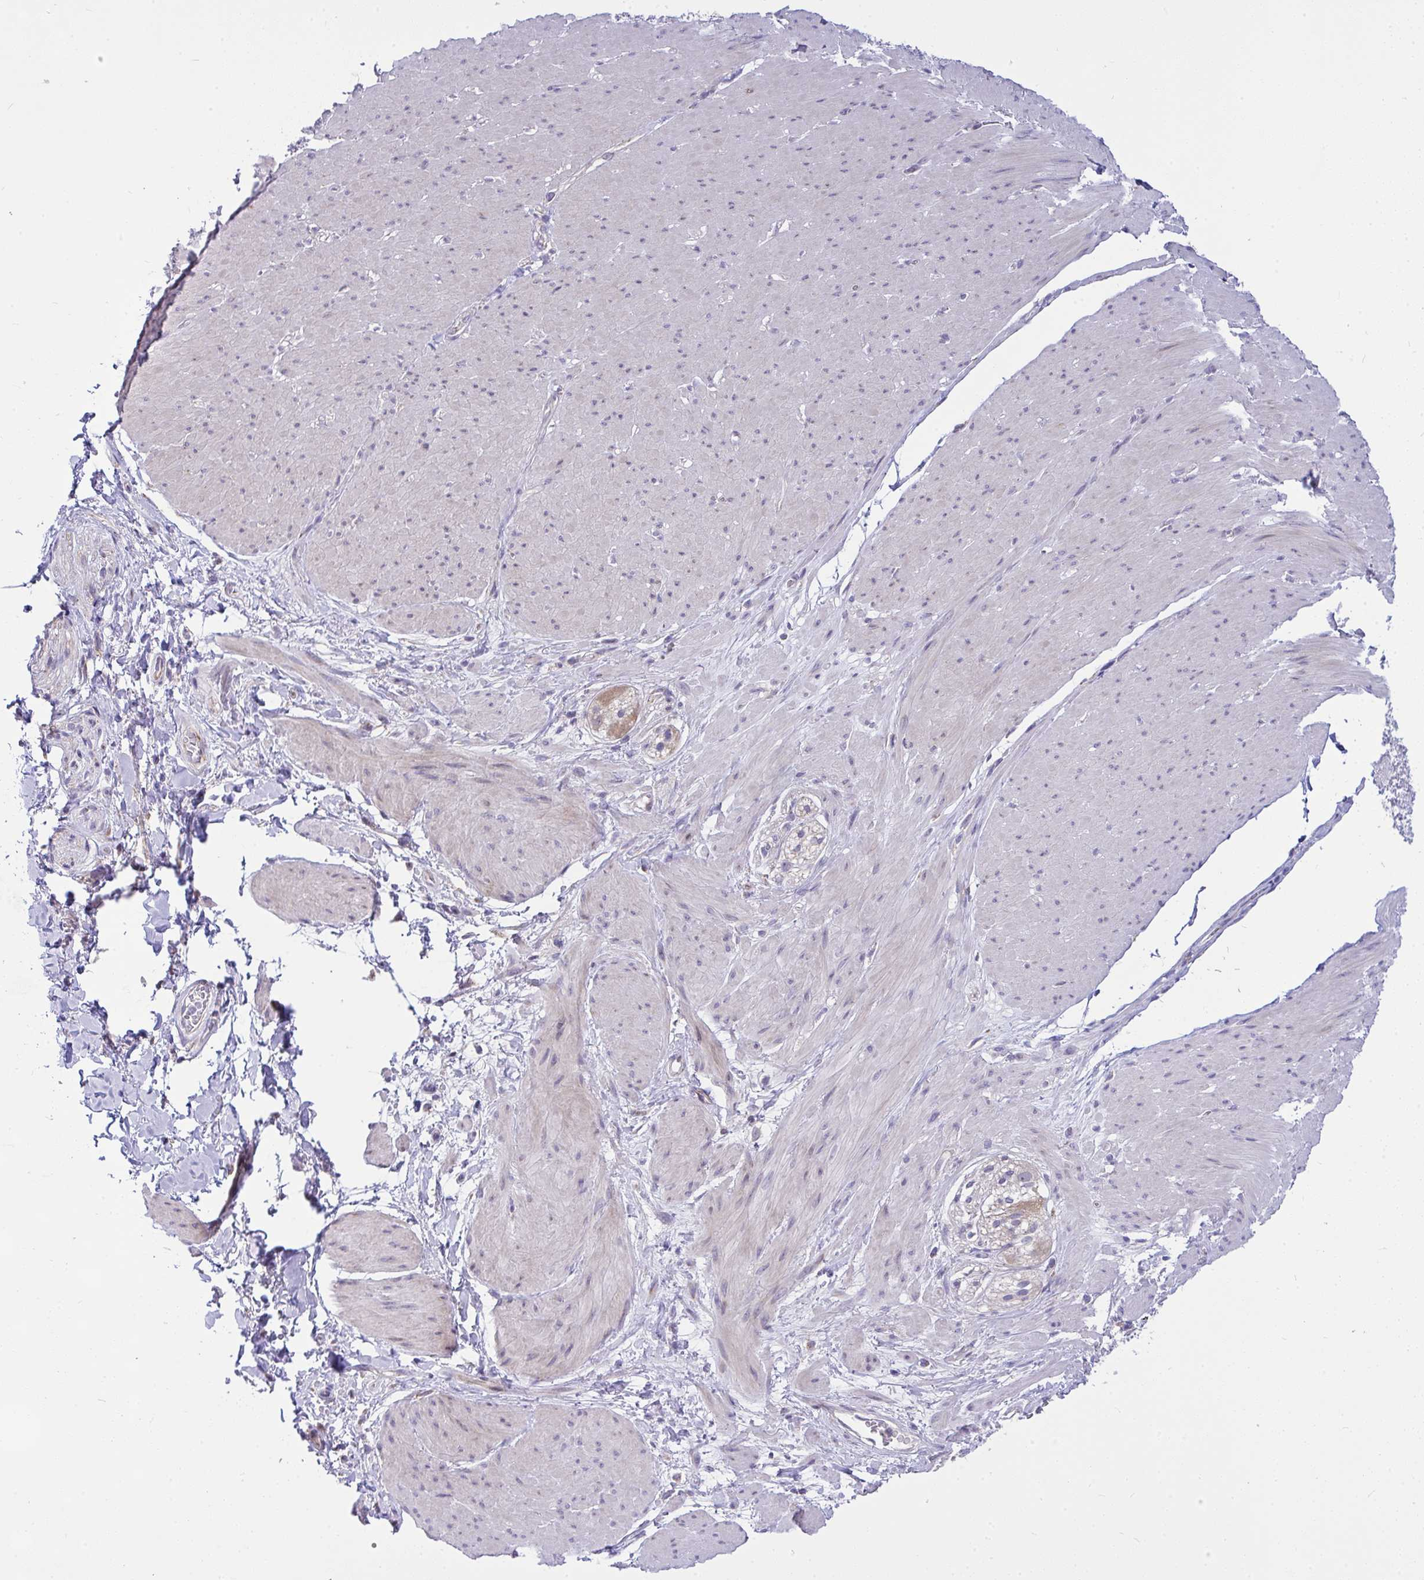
{"staining": {"intensity": "negative", "quantity": "none", "location": "none"}, "tissue": "smooth muscle", "cell_type": "Smooth muscle cells", "image_type": "normal", "snomed": [{"axis": "morphology", "description": "Normal tissue, NOS"}, {"axis": "topography", "description": "Smooth muscle"}, {"axis": "topography", "description": "Rectum"}], "caption": "DAB (3,3'-diaminobenzidine) immunohistochemical staining of unremarkable smooth muscle exhibits no significant staining in smooth muscle cells.", "gene": "CEP63", "patient": {"sex": "male", "age": 53}}